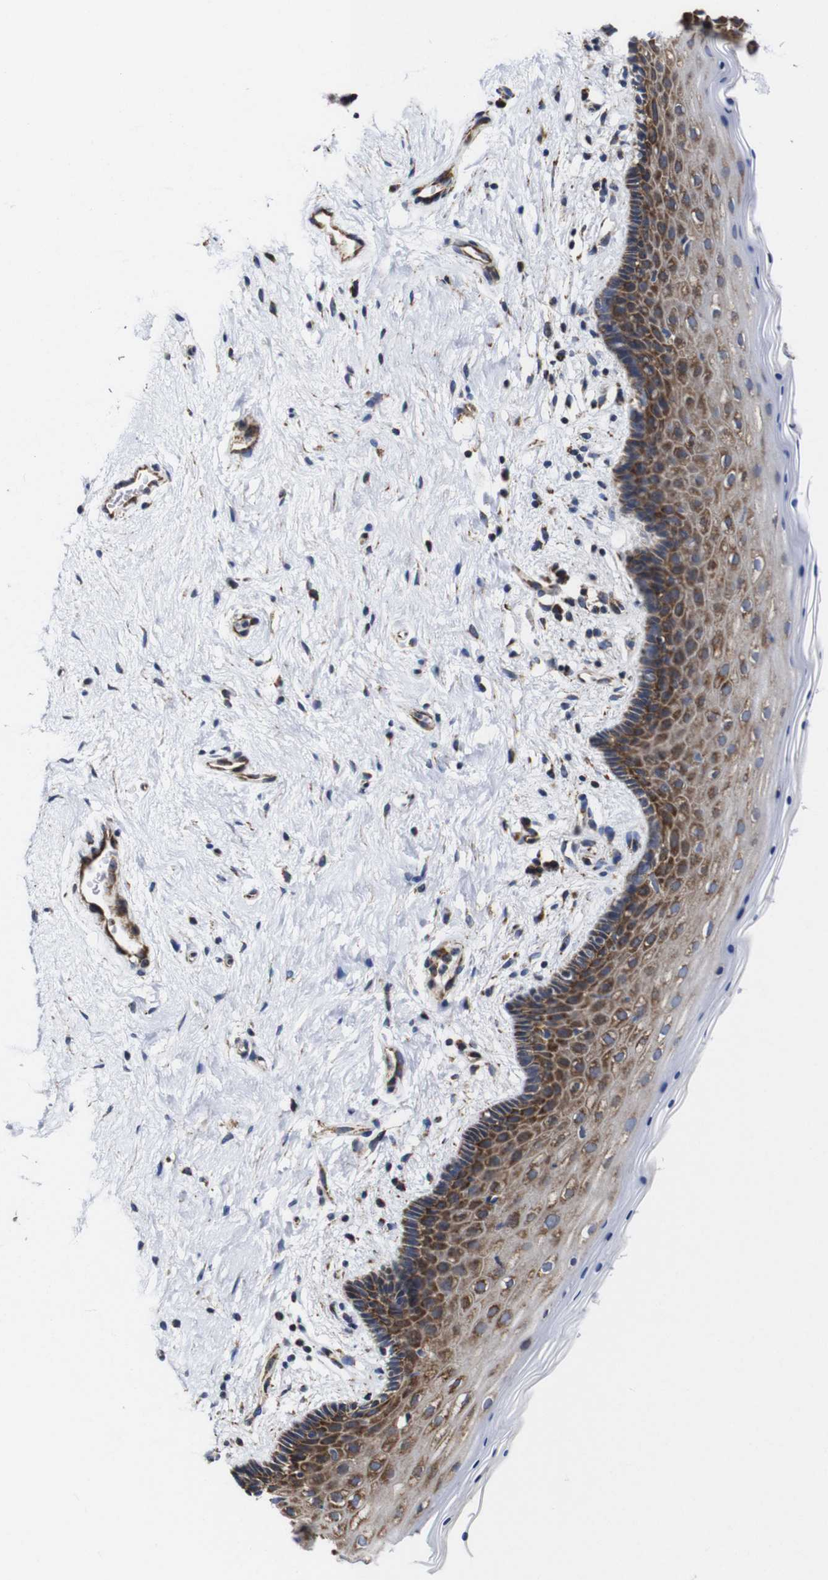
{"staining": {"intensity": "moderate", "quantity": "25%-75%", "location": "cytoplasmic/membranous"}, "tissue": "vagina", "cell_type": "Squamous epithelial cells", "image_type": "normal", "snomed": [{"axis": "morphology", "description": "Normal tissue, NOS"}, {"axis": "topography", "description": "Vagina"}], "caption": "Moderate cytoplasmic/membranous positivity is seen in approximately 25%-75% of squamous epithelial cells in normal vagina.", "gene": "C17orf80", "patient": {"sex": "female", "age": 44}}